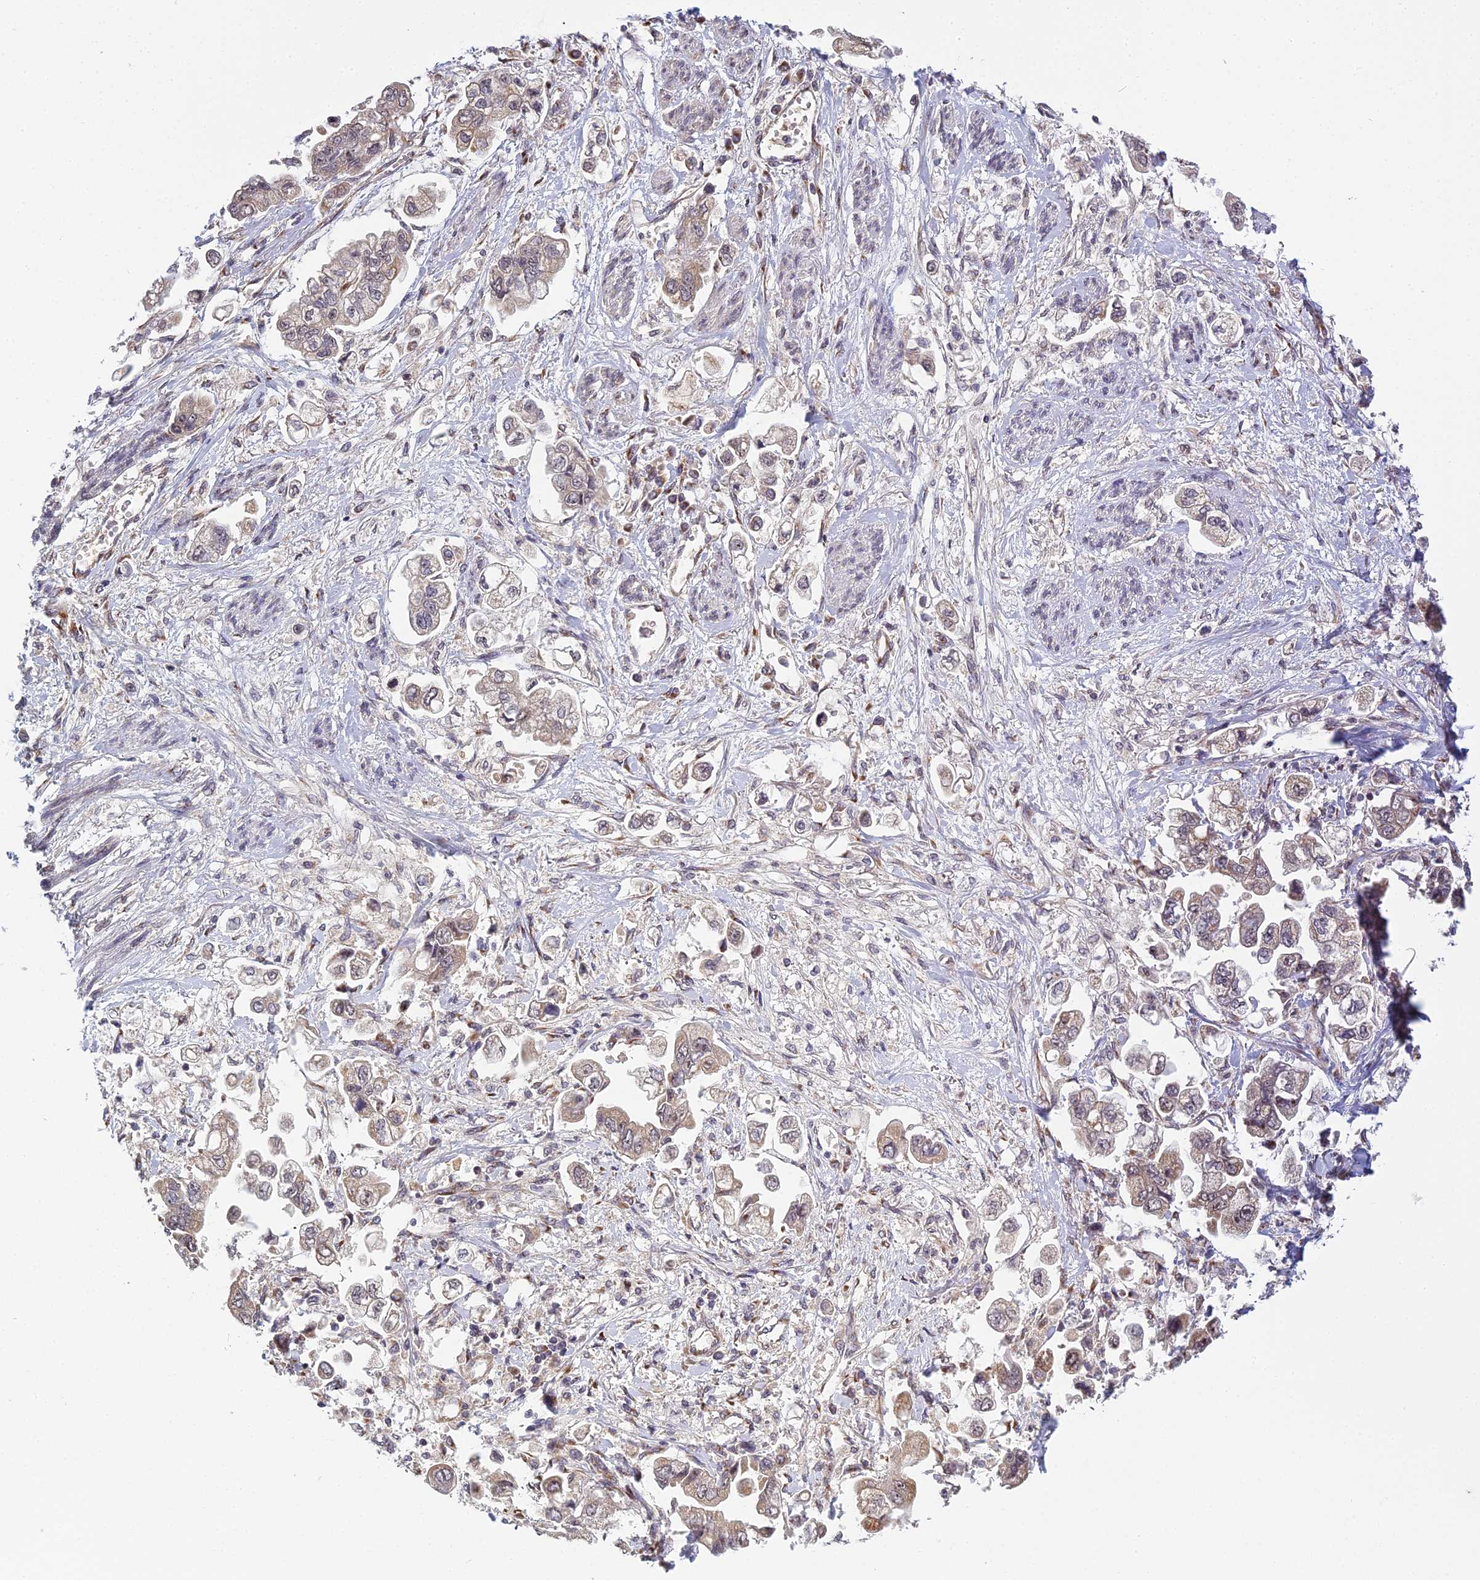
{"staining": {"intensity": "weak", "quantity": "25%-75%", "location": "cytoplasmic/membranous"}, "tissue": "stomach cancer", "cell_type": "Tumor cells", "image_type": "cancer", "snomed": [{"axis": "morphology", "description": "Adenocarcinoma, NOS"}, {"axis": "topography", "description": "Stomach"}], "caption": "IHC (DAB (3,3'-diaminobenzidine)) staining of human adenocarcinoma (stomach) reveals weak cytoplasmic/membranous protein expression in approximately 25%-75% of tumor cells.", "gene": "MEOX1", "patient": {"sex": "male", "age": 62}}